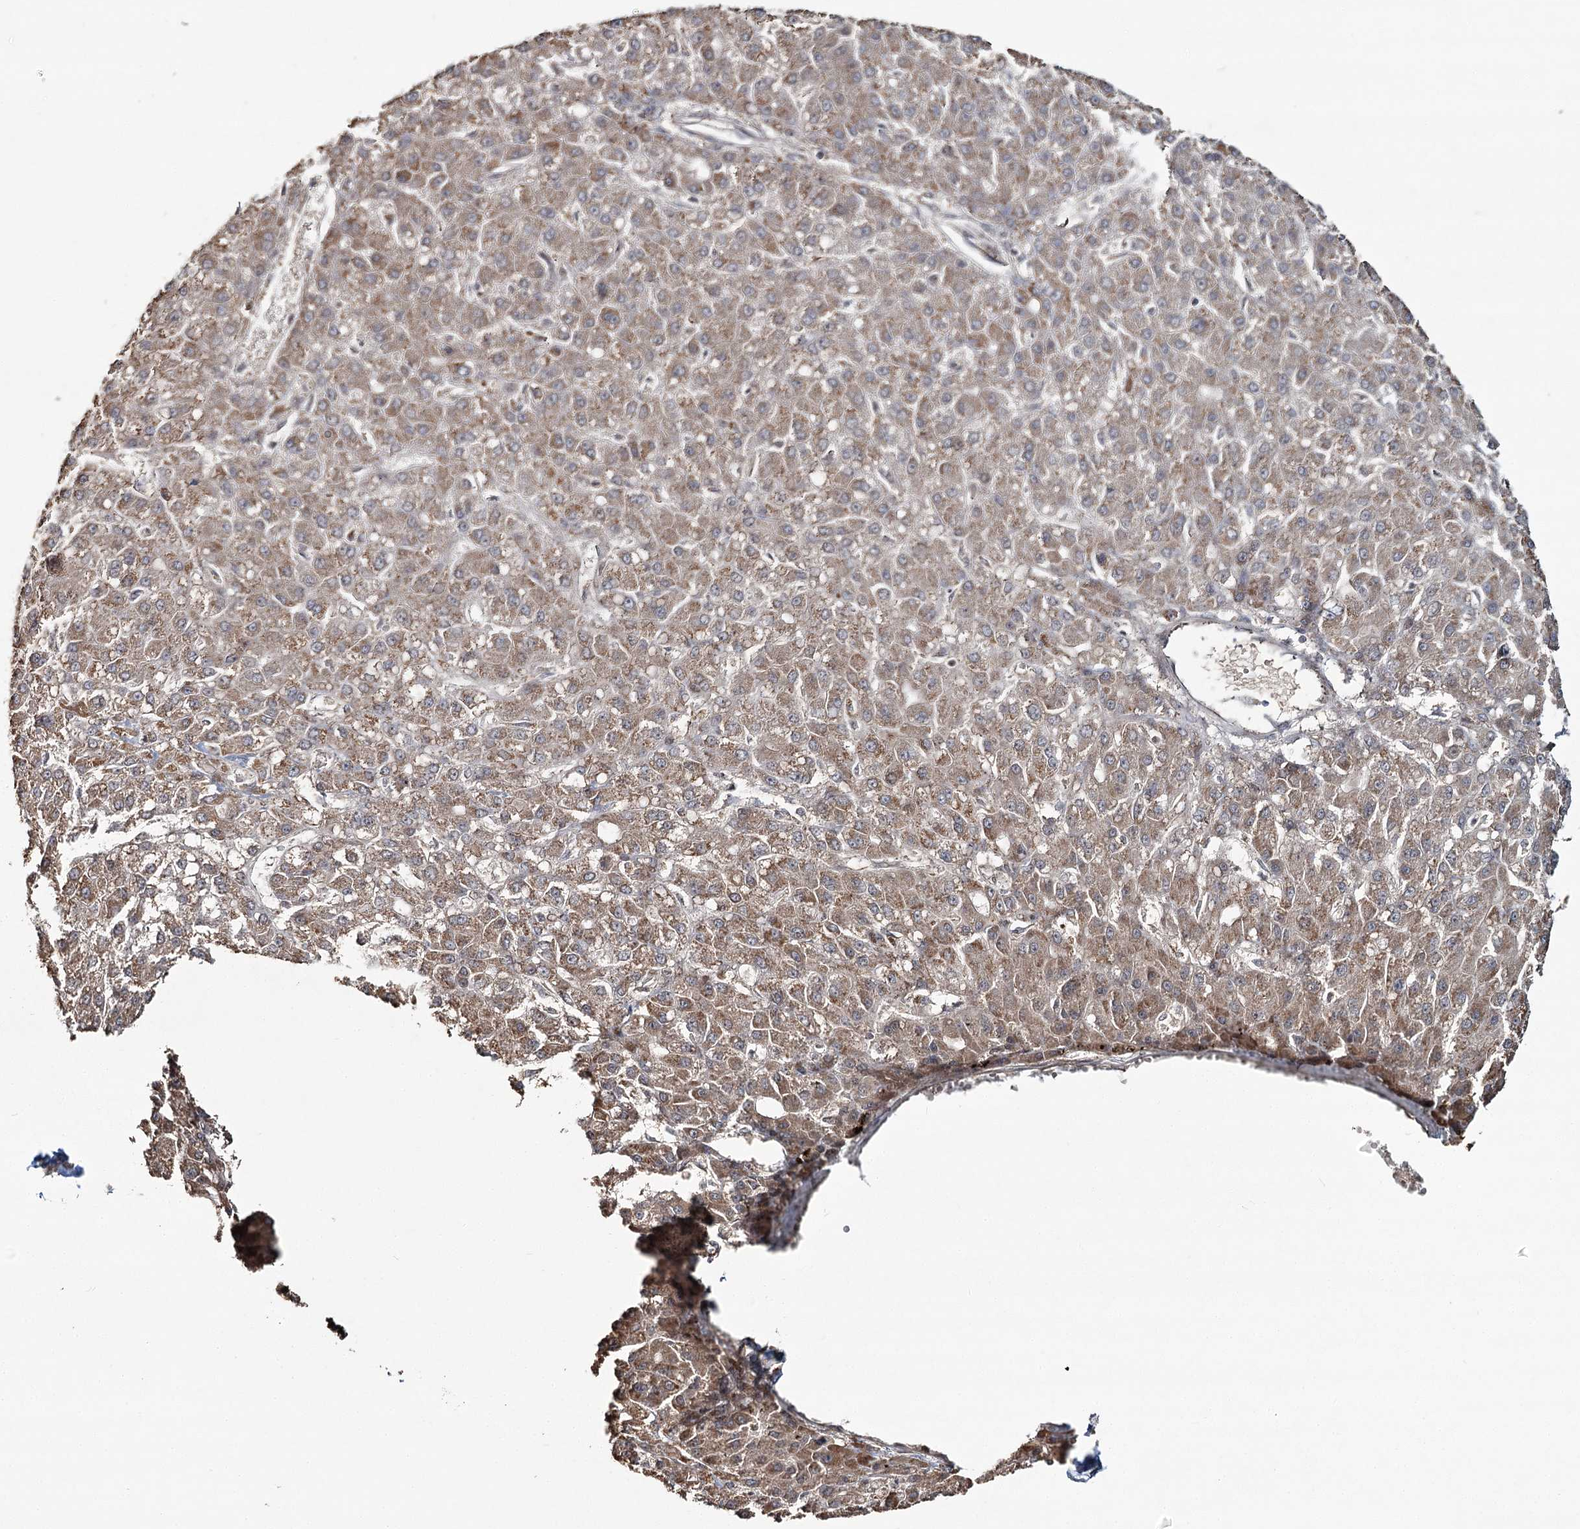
{"staining": {"intensity": "moderate", "quantity": ">75%", "location": "cytoplasmic/membranous"}, "tissue": "liver cancer", "cell_type": "Tumor cells", "image_type": "cancer", "snomed": [{"axis": "morphology", "description": "Carcinoma, Hepatocellular, NOS"}, {"axis": "topography", "description": "Liver"}], "caption": "The photomicrograph displays immunohistochemical staining of liver cancer (hepatocellular carcinoma). There is moderate cytoplasmic/membranous expression is present in about >75% of tumor cells.", "gene": "OTUD4", "patient": {"sex": "male", "age": 67}}